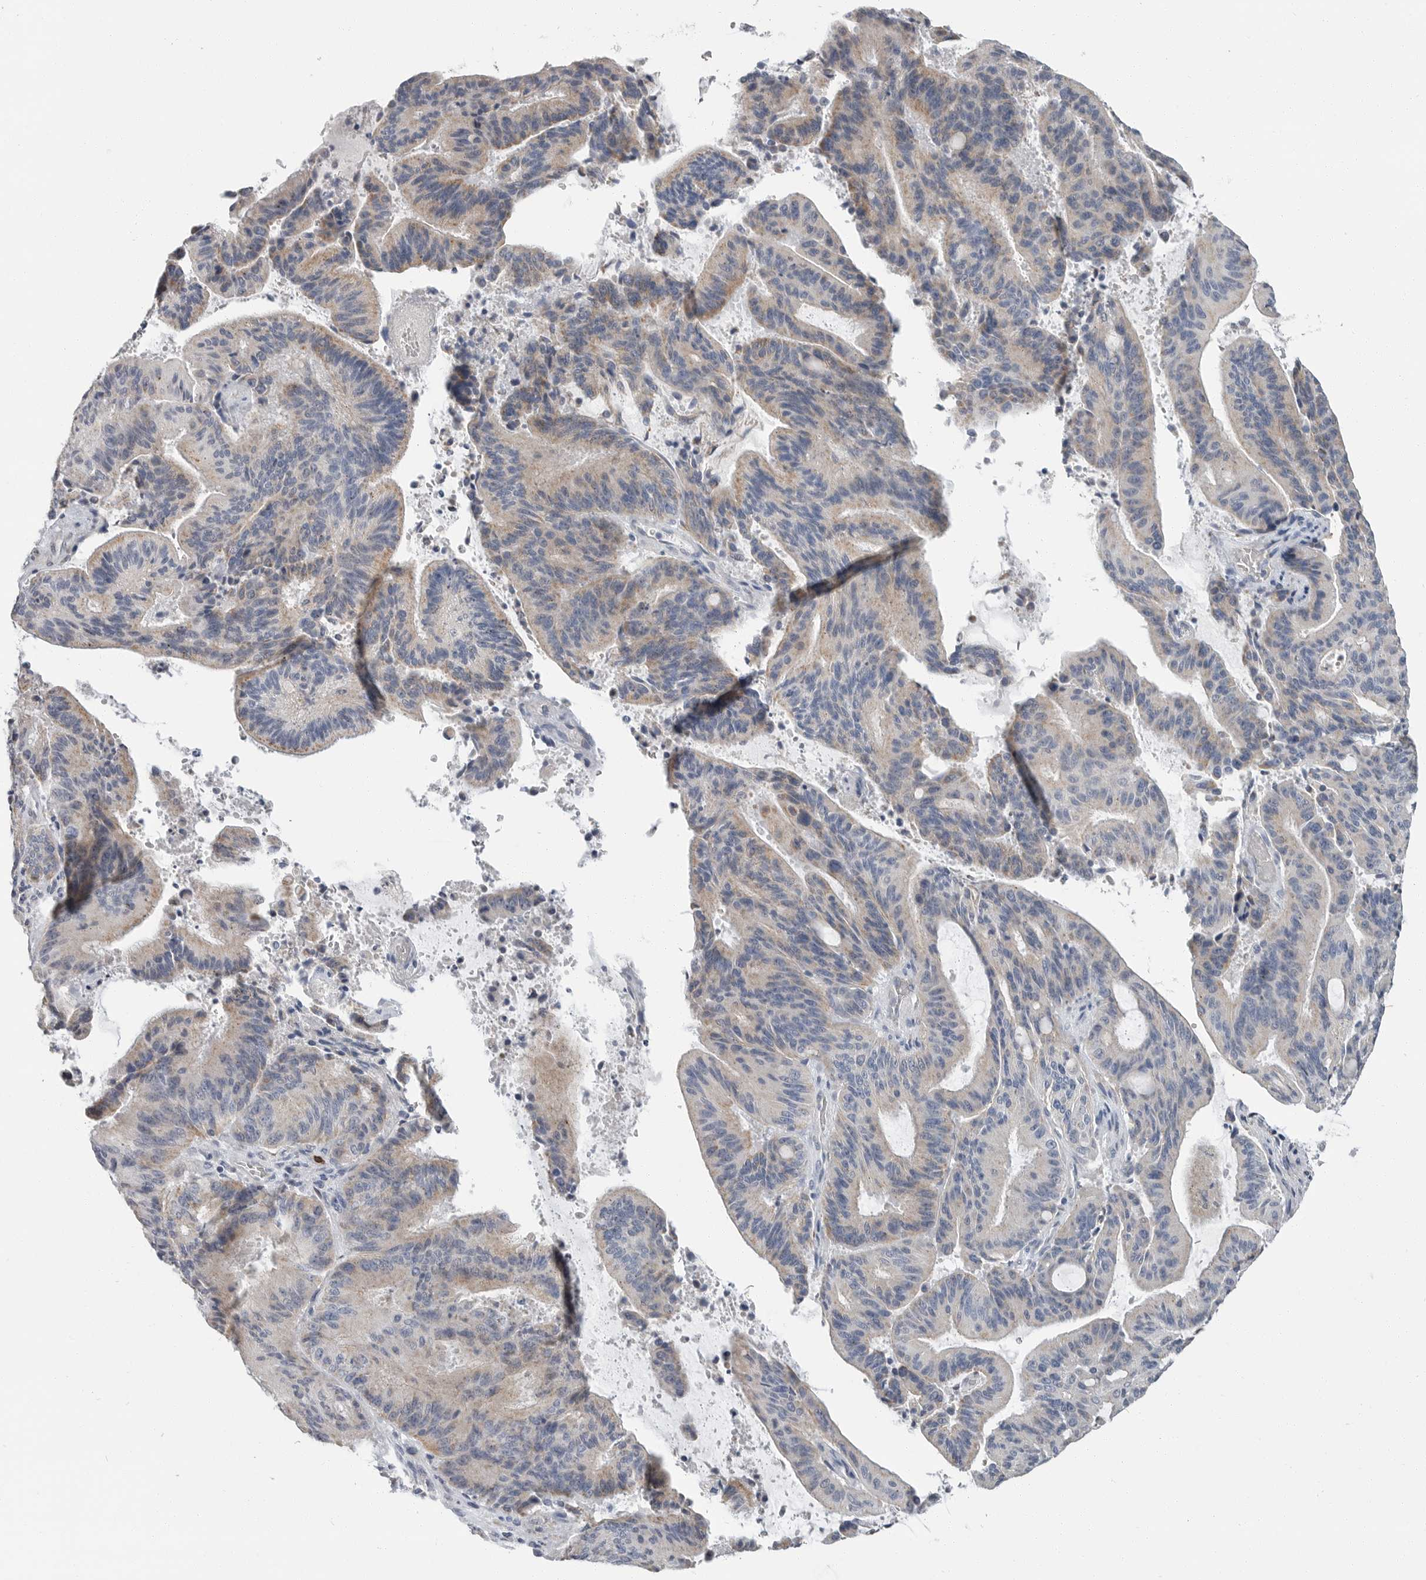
{"staining": {"intensity": "weak", "quantity": "25%-75%", "location": "cytoplasmic/membranous"}, "tissue": "liver cancer", "cell_type": "Tumor cells", "image_type": "cancer", "snomed": [{"axis": "morphology", "description": "Normal tissue, NOS"}, {"axis": "morphology", "description": "Cholangiocarcinoma"}, {"axis": "topography", "description": "Liver"}, {"axis": "topography", "description": "Peripheral nerve tissue"}], "caption": "Immunohistochemistry (IHC) of human liver cancer (cholangiocarcinoma) reveals low levels of weak cytoplasmic/membranous positivity in approximately 25%-75% of tumor cells.", "gene": "PLN", "patient": {"sex": "female", "age": 73}}